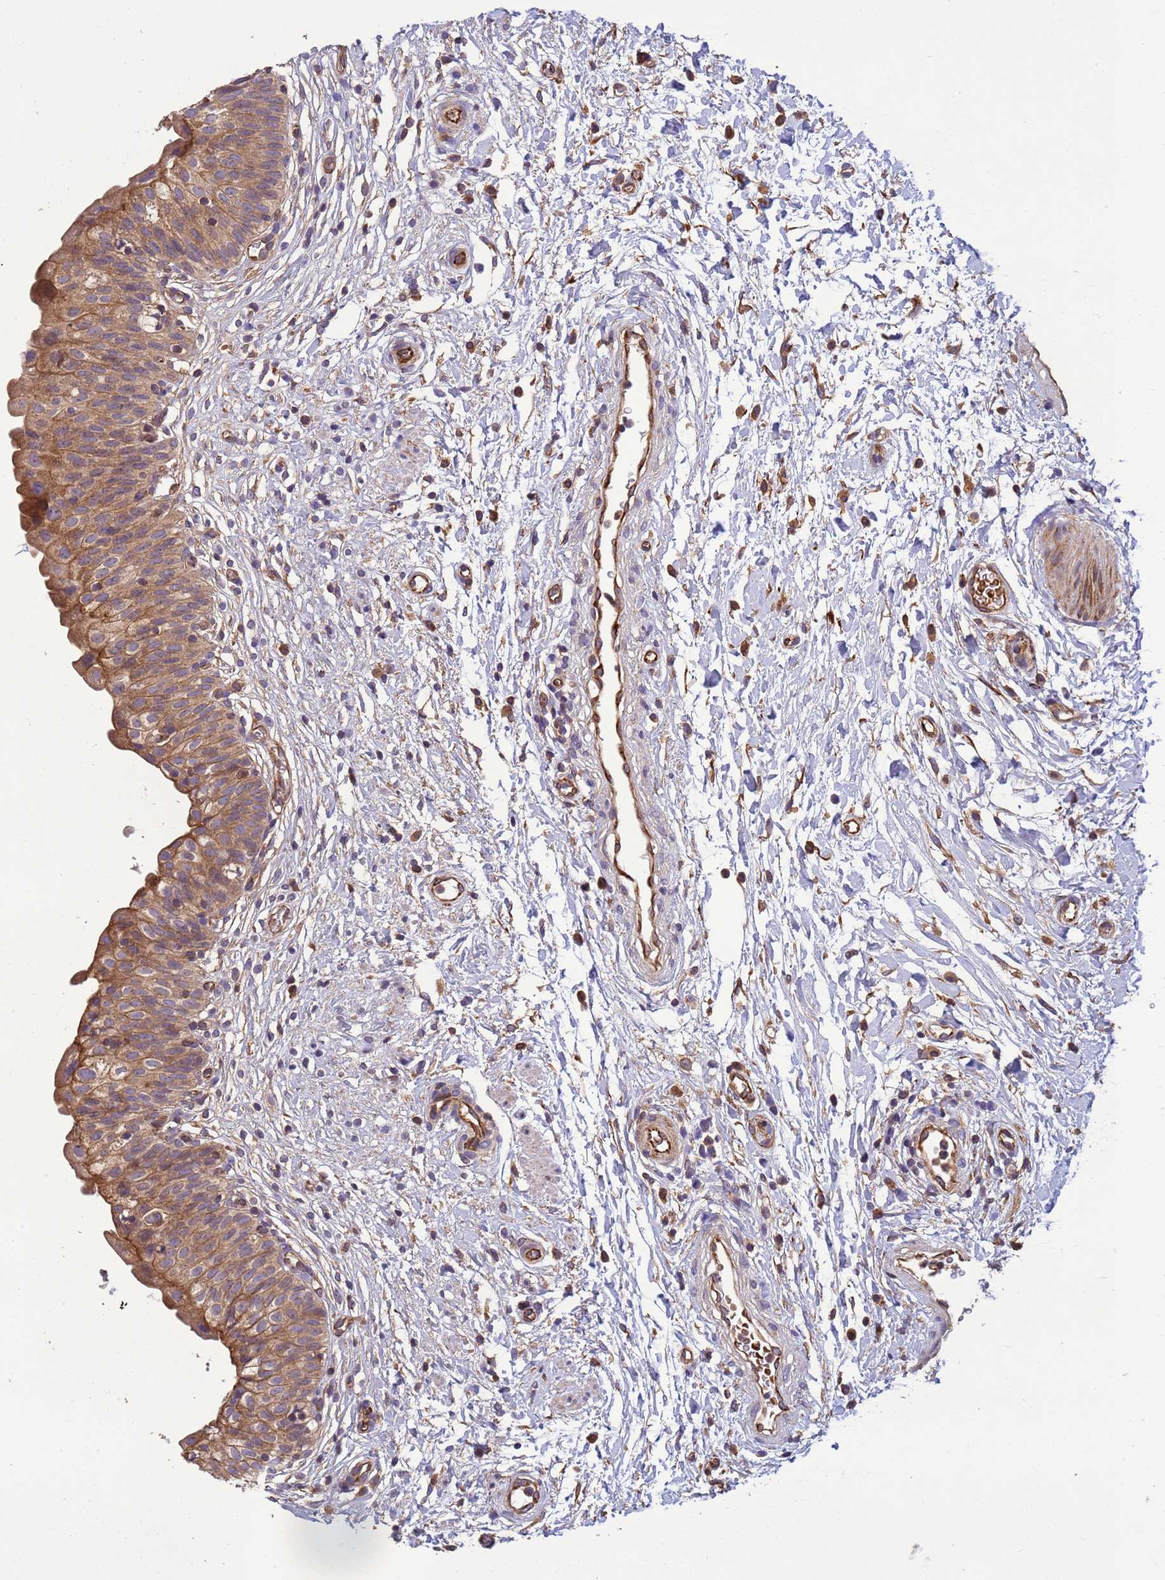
{"staining": {"intensity": "moderate", "quantity": ">75%", "location": "cytoplasmic/membranous"}, "tissue": "urinary bladder", "cell_type": "Urothelial cells", "image_type": "normal", "snomed": [{"axis": "morphology", "description": "Normal tissue, NOS"}, {"axis": "topography", "description": "Urinary bladder"}], "caption": "IHC photomicrograph of unremarkable human urinary bladder stained for a protein (brown), which exhibits medium levels of moderate cytoplasmic/membranous expression in approximately >75% of urothelial cells.", "gene": "RAB10", "patient": {"sex": "male", "age": 55}}